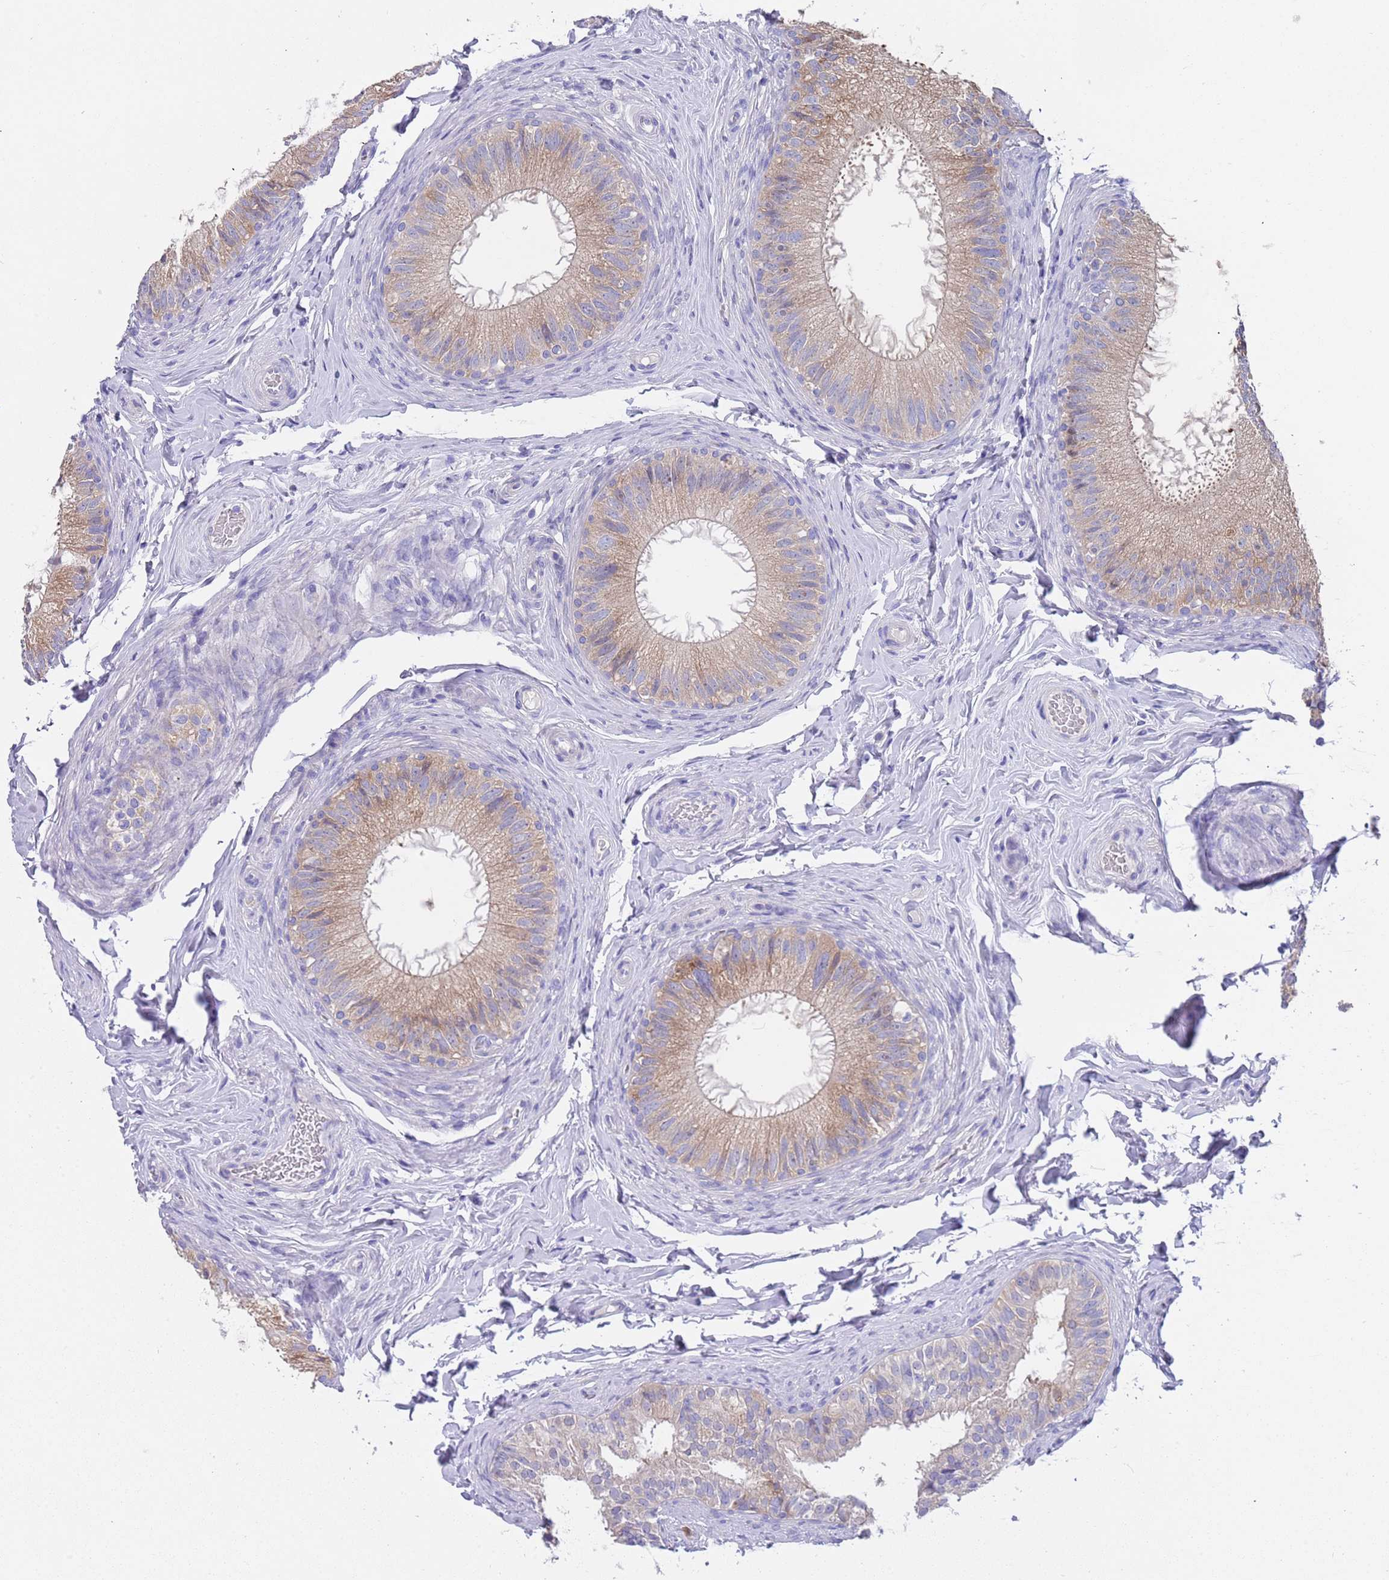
{"staining": {"intensity": "weak", "quantity": "25%-75%", "location": "cytoplasmic/membranous"}, "tissue": "epididymis", "cell_type": "Glandular cells", "image_type": "normal", "snomed": [{"axis": "morphology", "description": "Normal tissue, NOS"}, {"axis": "topography", "description": "Epididymis"}], "caption": "Immunohistochemical staining of unremarkable human epididymis demonstrates weak cytoplasmic/membranous protein positivity in approximately 25%-75% of glandular cells.", "gene": "TYW1B", "patient": {"sex": "male", "age": 49}}